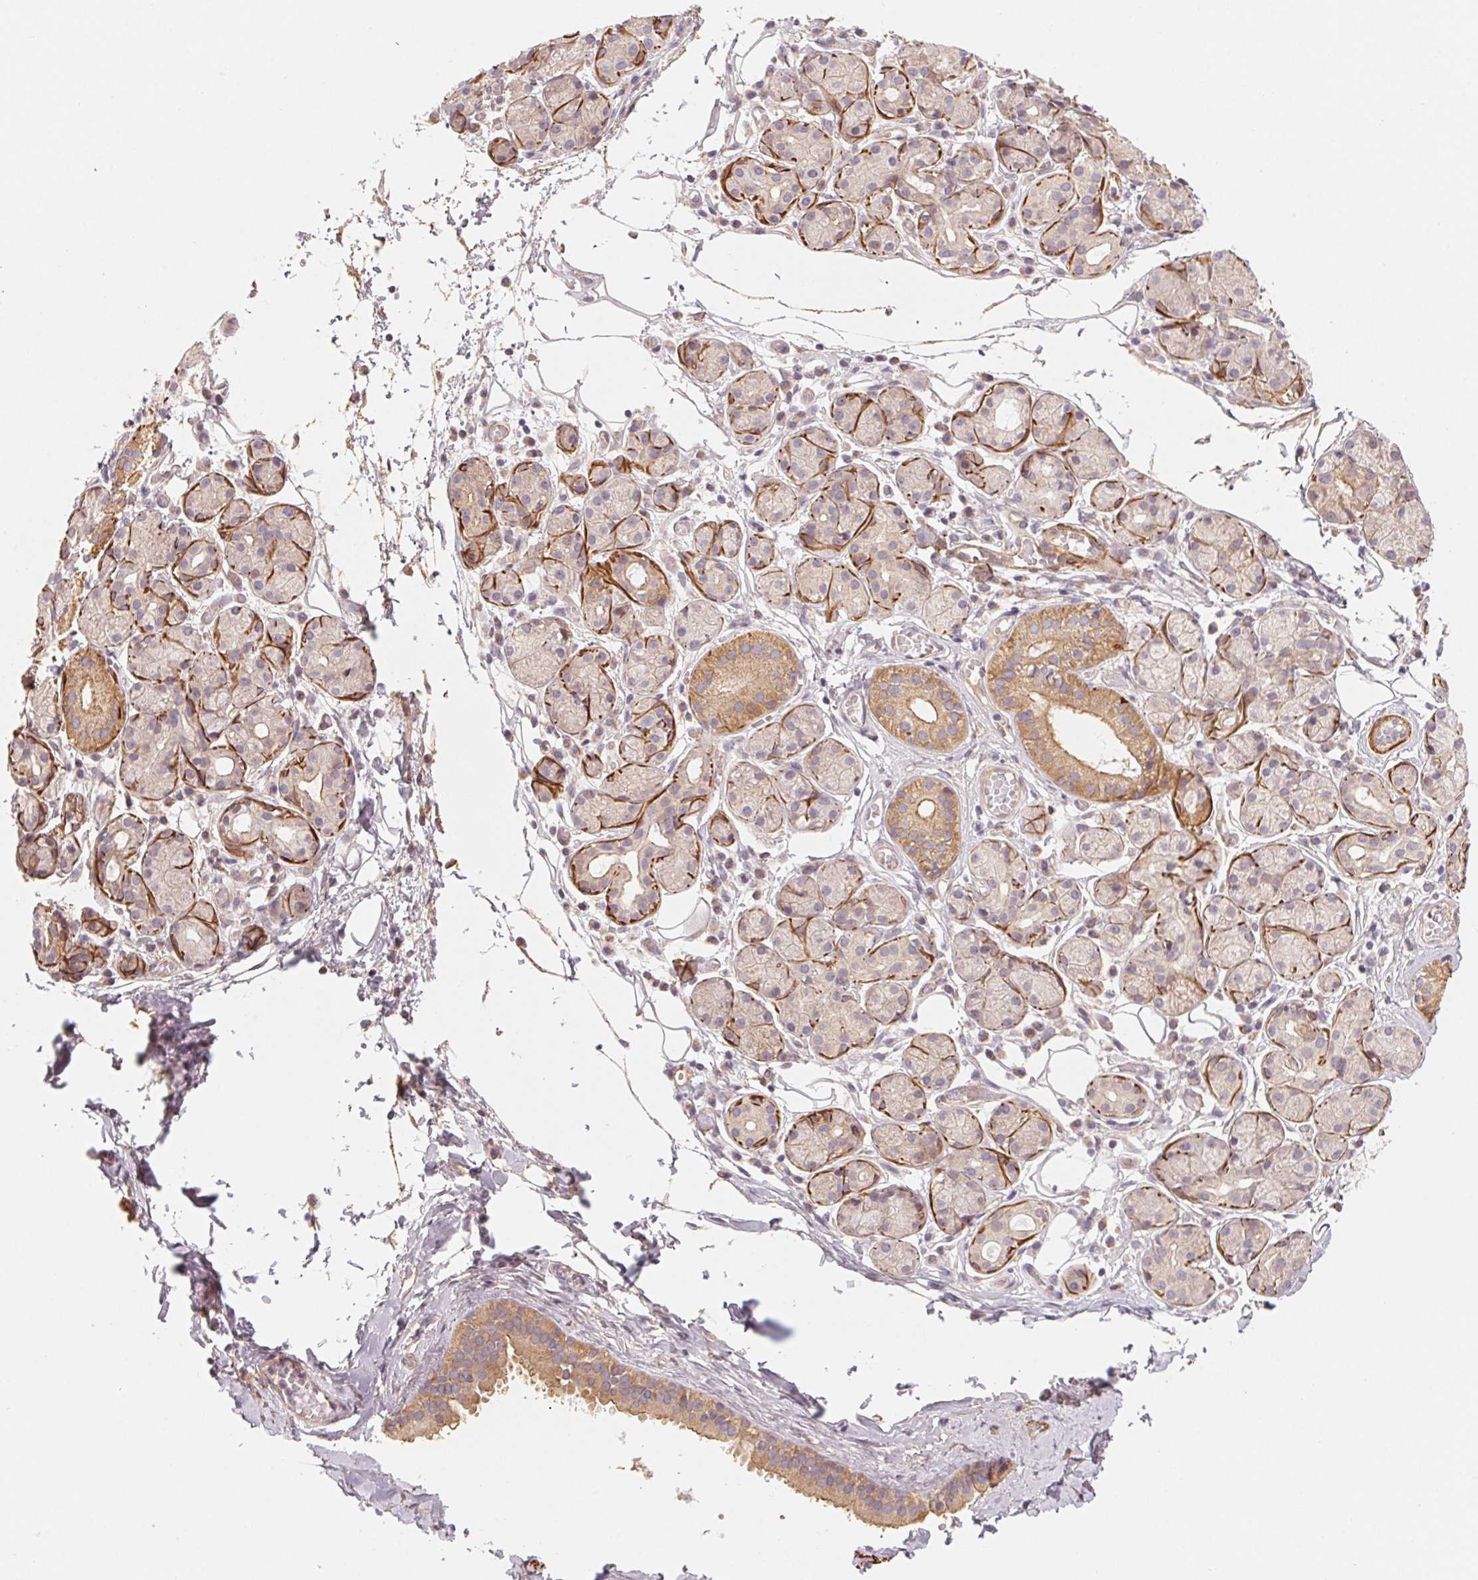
{"staining": {"intensity": "moderate", "quantity": "<25%", "location": "cytoplasmic/membranous"}, "tissue": "salivary gland", "cell_type": "Glandular cells", "image_type": "normal", "snomed": [{"axis": "morphology", "description": "Normal tissue, NOS"}, {"axis": "topography", "description": "Salivary gland"}, {"axis": "topography", "description": "Peripheral nerve tissue"}], "caption": "Glandular cells reveal moderate cytoplasmic/membranous expression in about <25% of cells in normal salivary gland.", "gene": "CCDC112", "patient": {"sex": "male", "age": 71}}